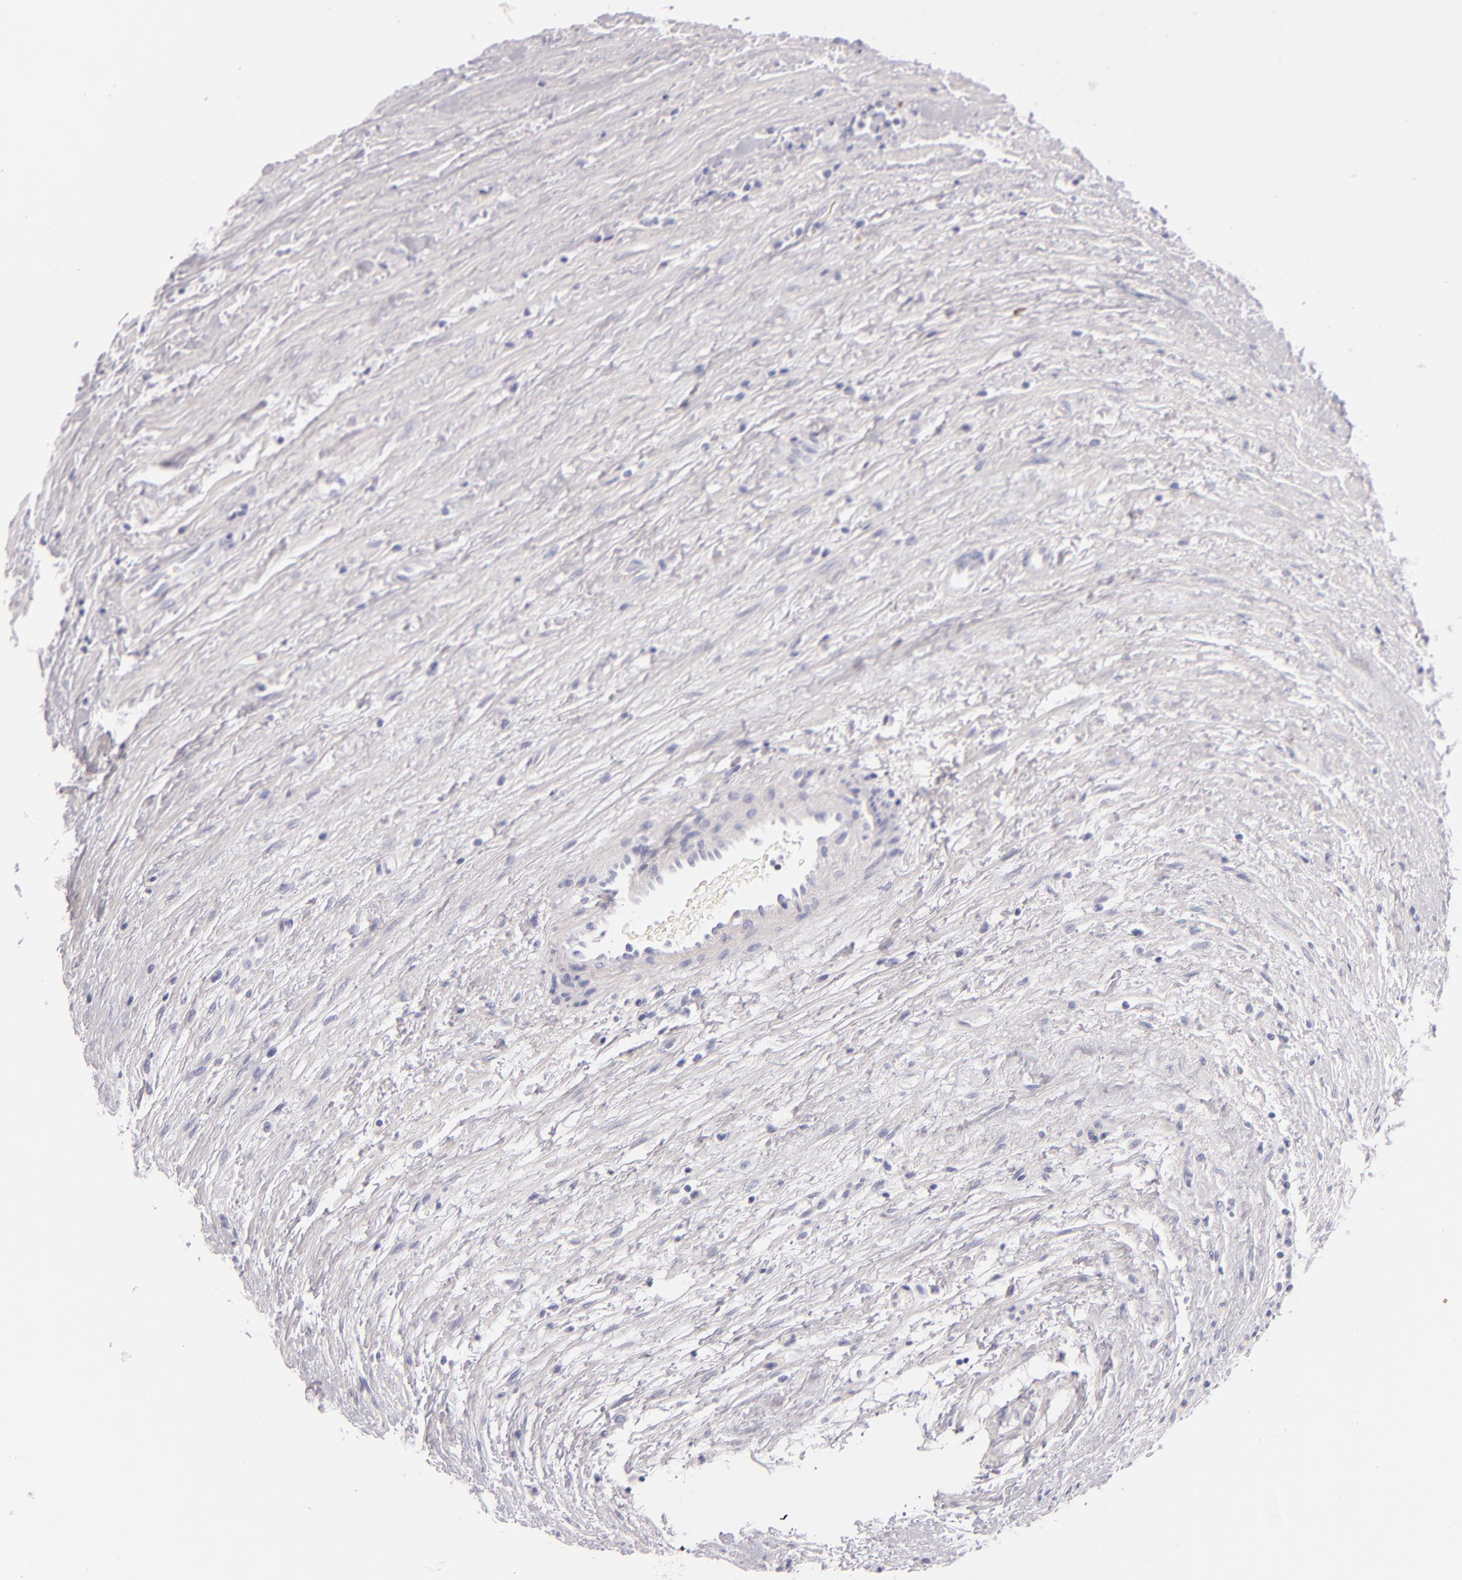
{"staining": {"intensity": "negative", "quantity": "none", "location": "none"}, "tissue": "testis cancer", "cell_type": "Tumor cells", "image_type": "cancer", "snomed": [{"axis": "morphology", "description": "Seminoma, NOS"}, {"axis": "topography", "description": "Testis"}], "caption": "This photomicrograph is of testis seminoma stained with immunohistochemistry (IHC) to label a protein in brown with the nuclei are counter-stained blue. There is no staining in tumor cells.", "gene": "FABP1", "patient": {"sex": "male", "age": 43}}